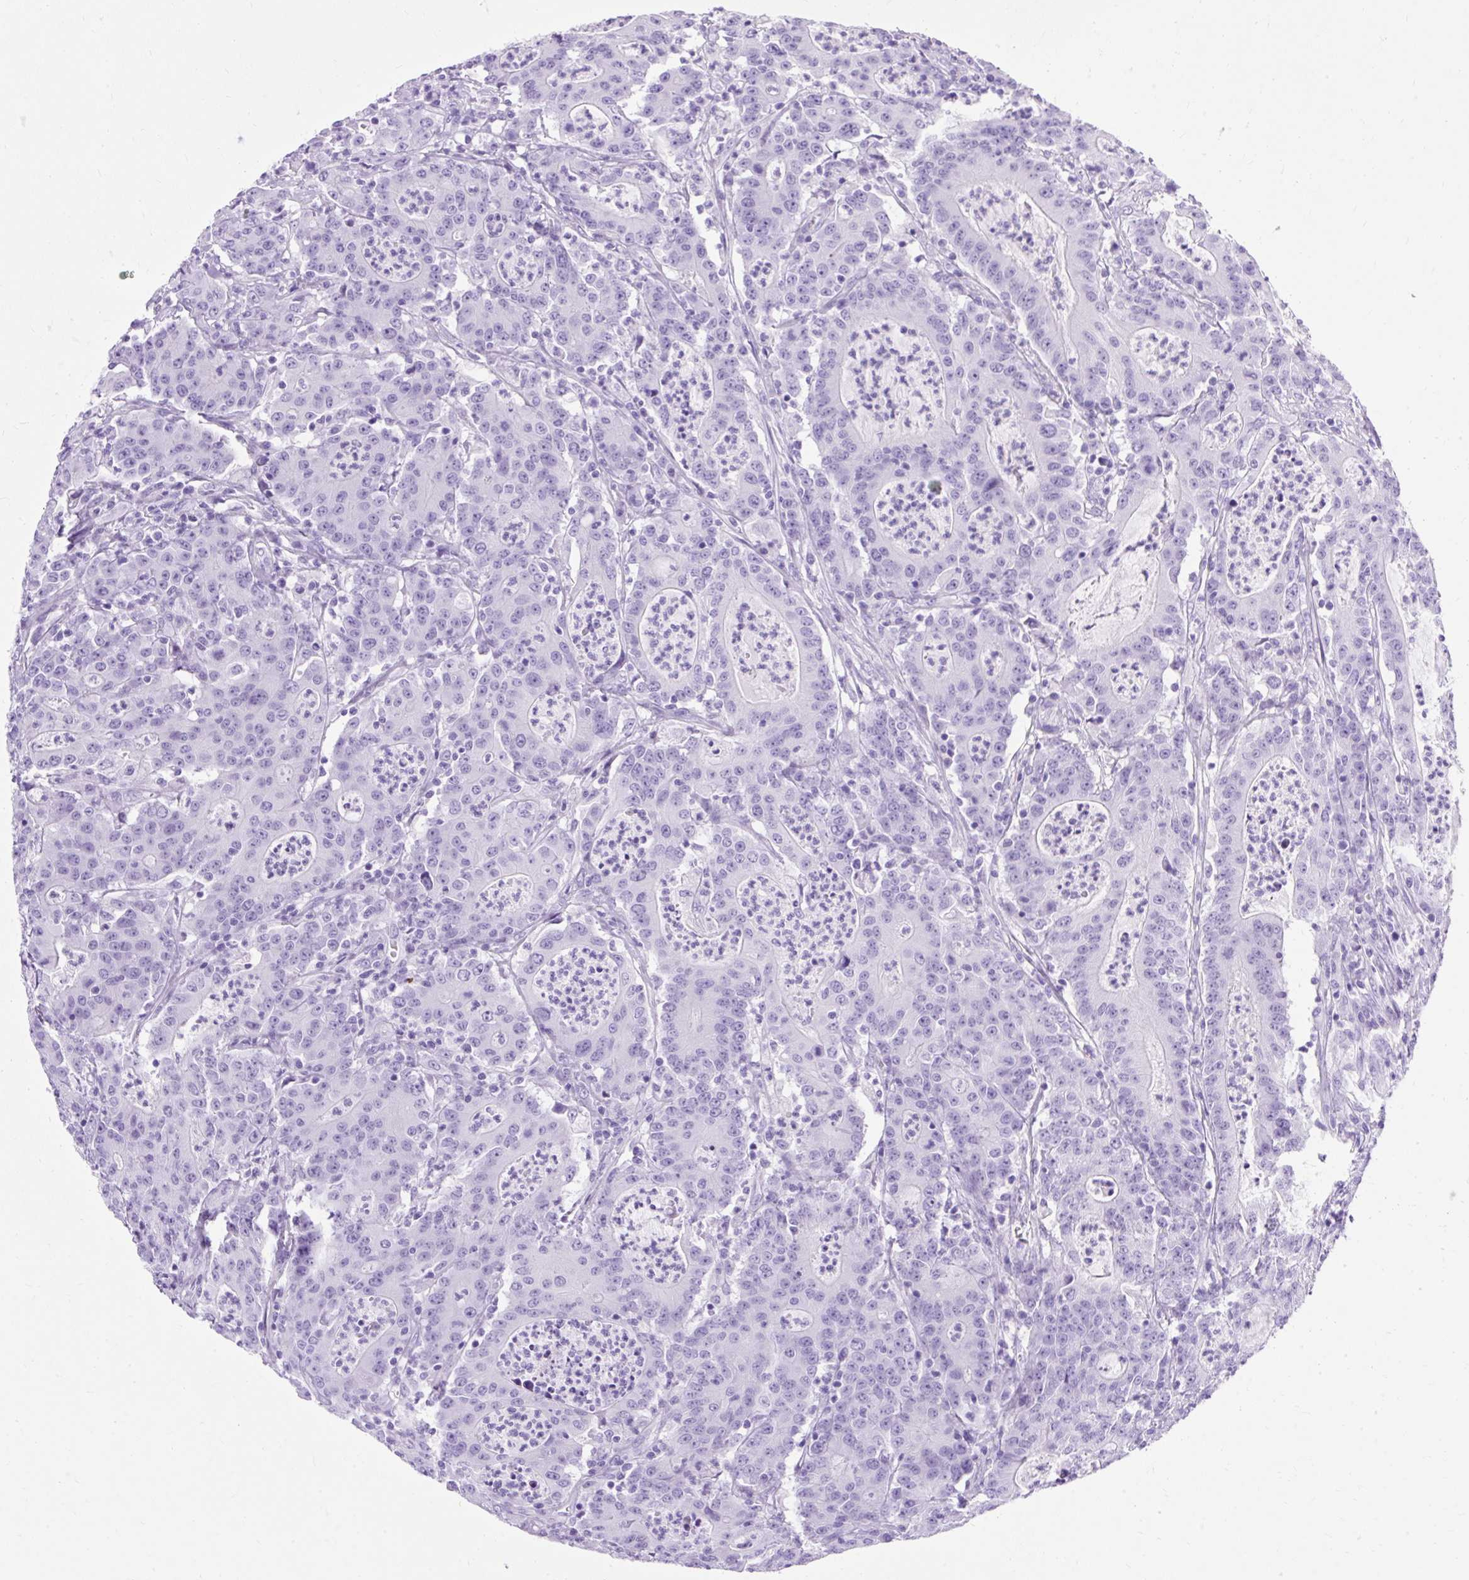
{"staining": {"intensity": "negative", "quantity": "none", "location": "none"}, "tissue": "colorectal cancer", "cell_type": "Tumor cells", "image_type": "cancer", "snomed": [{"axis": "morphology", "description": "Adenocarcinoma, NOS"}, {"axis": "topography", "description": "Colon"}], "caption": "Immunohistochemical staining of colorectal adenocarcinoma exhibits no significant expression in tumor cells.", "gene": "PVALB", "patient": {"sex": "male", "age": 83}}